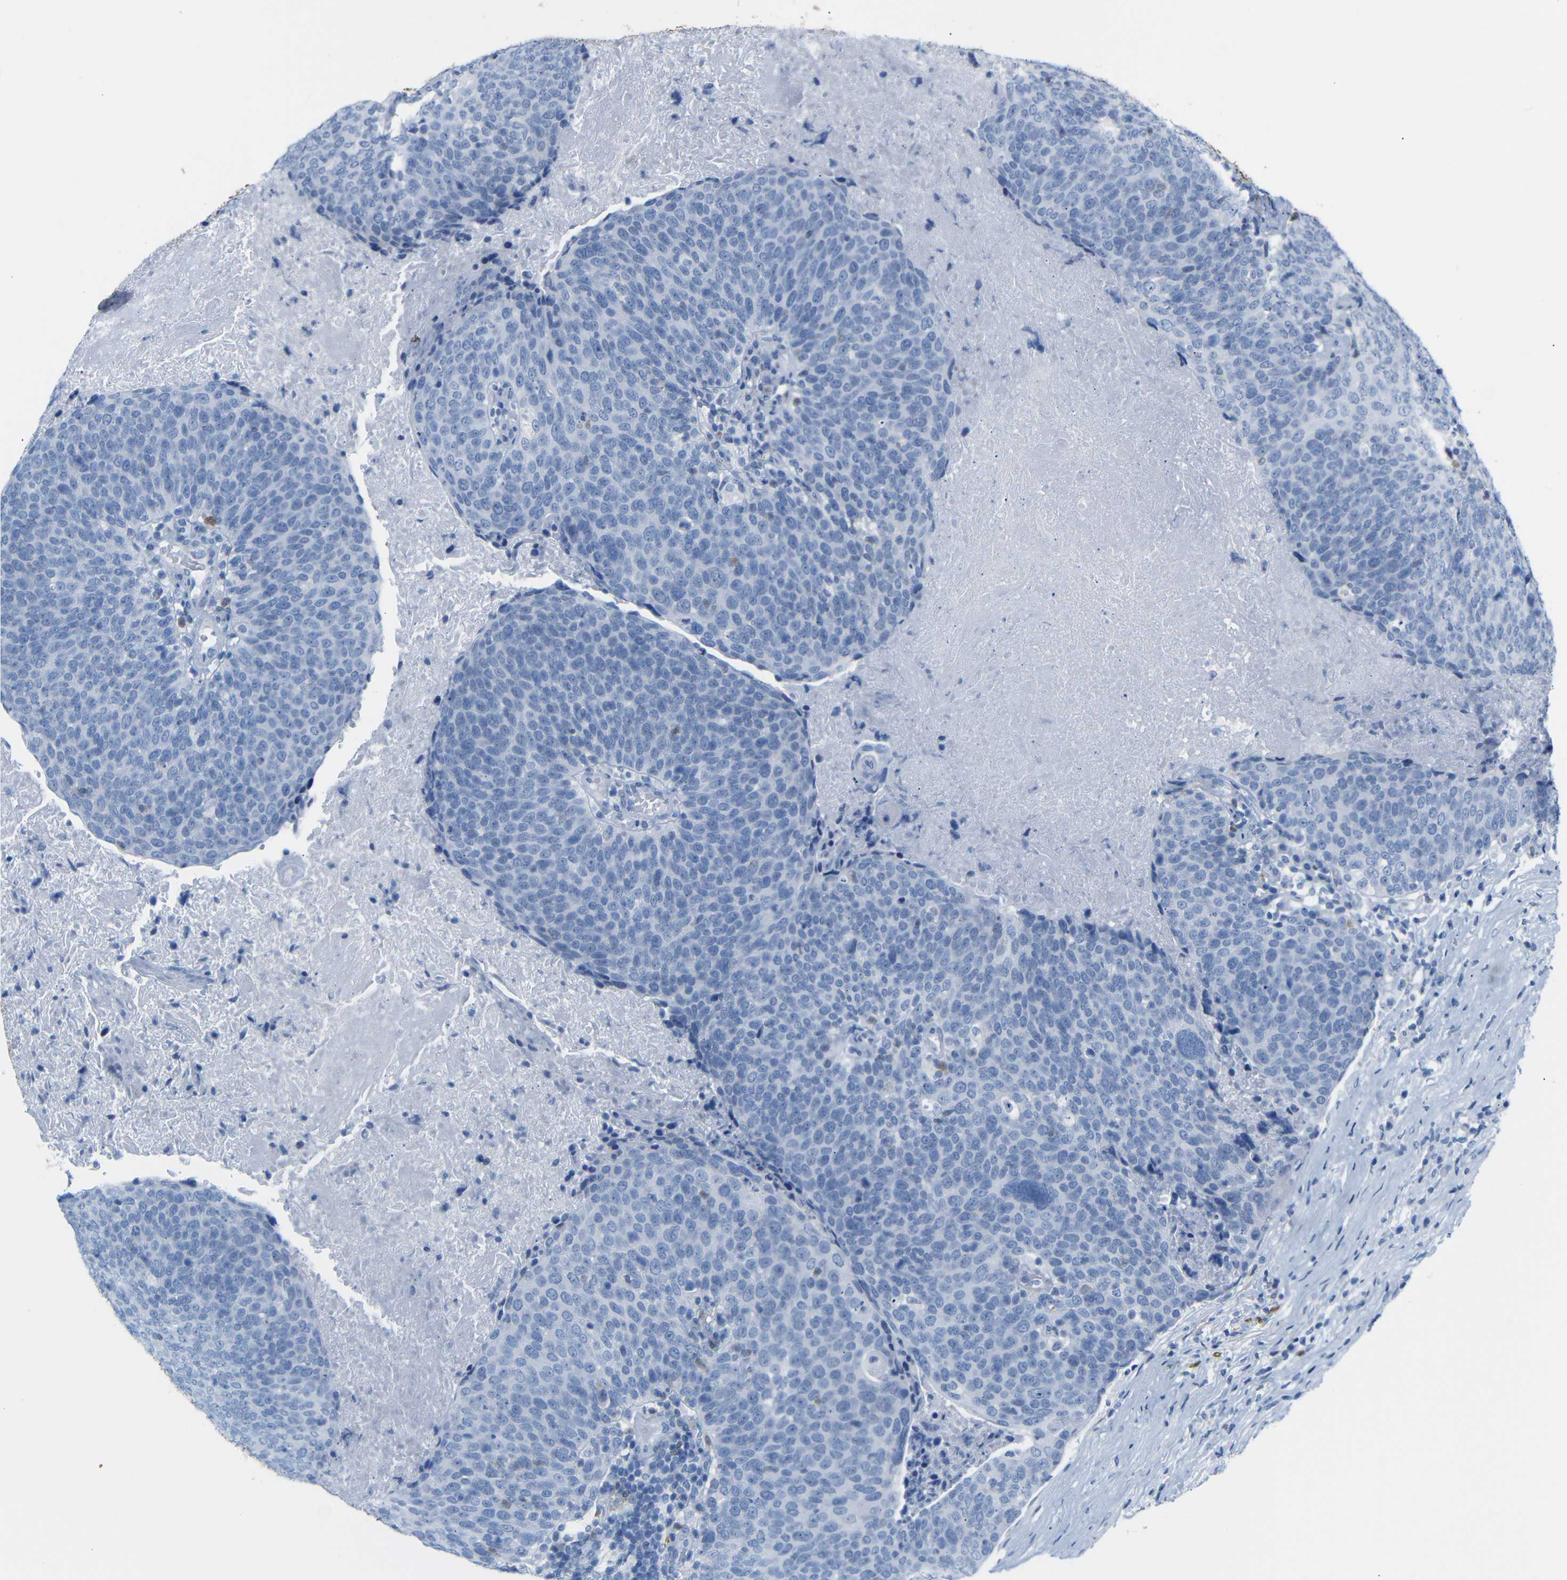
{"staining": {"intensity": "negative", "quantity": "none", "location": "none"}, "tissue": "head and neck cancer", "cell_type": "Tumor cells", "image_type": "cancer", "snomed": [{"axis": "morphology", "description": "Squamous cell carcinoma, NOS"}, {"axis": "morphology", "description": "Squamous cell carcinoma, metastatic, NOS"}, {"axis": "topography", "description": "Lymph node"}, {"axis": "topography", "description": "Head-Neck"}], "caption": "There is no significant expression in tumor cells of head and neck cancer (squamous cell carcinoma). (DAB (3,3'-diaminobenzidine) immunohistochemistry (IHC) with hematoxylin counter stain).", "gene": "MT1A", "patient": {"sex": "male", "age": 62}}